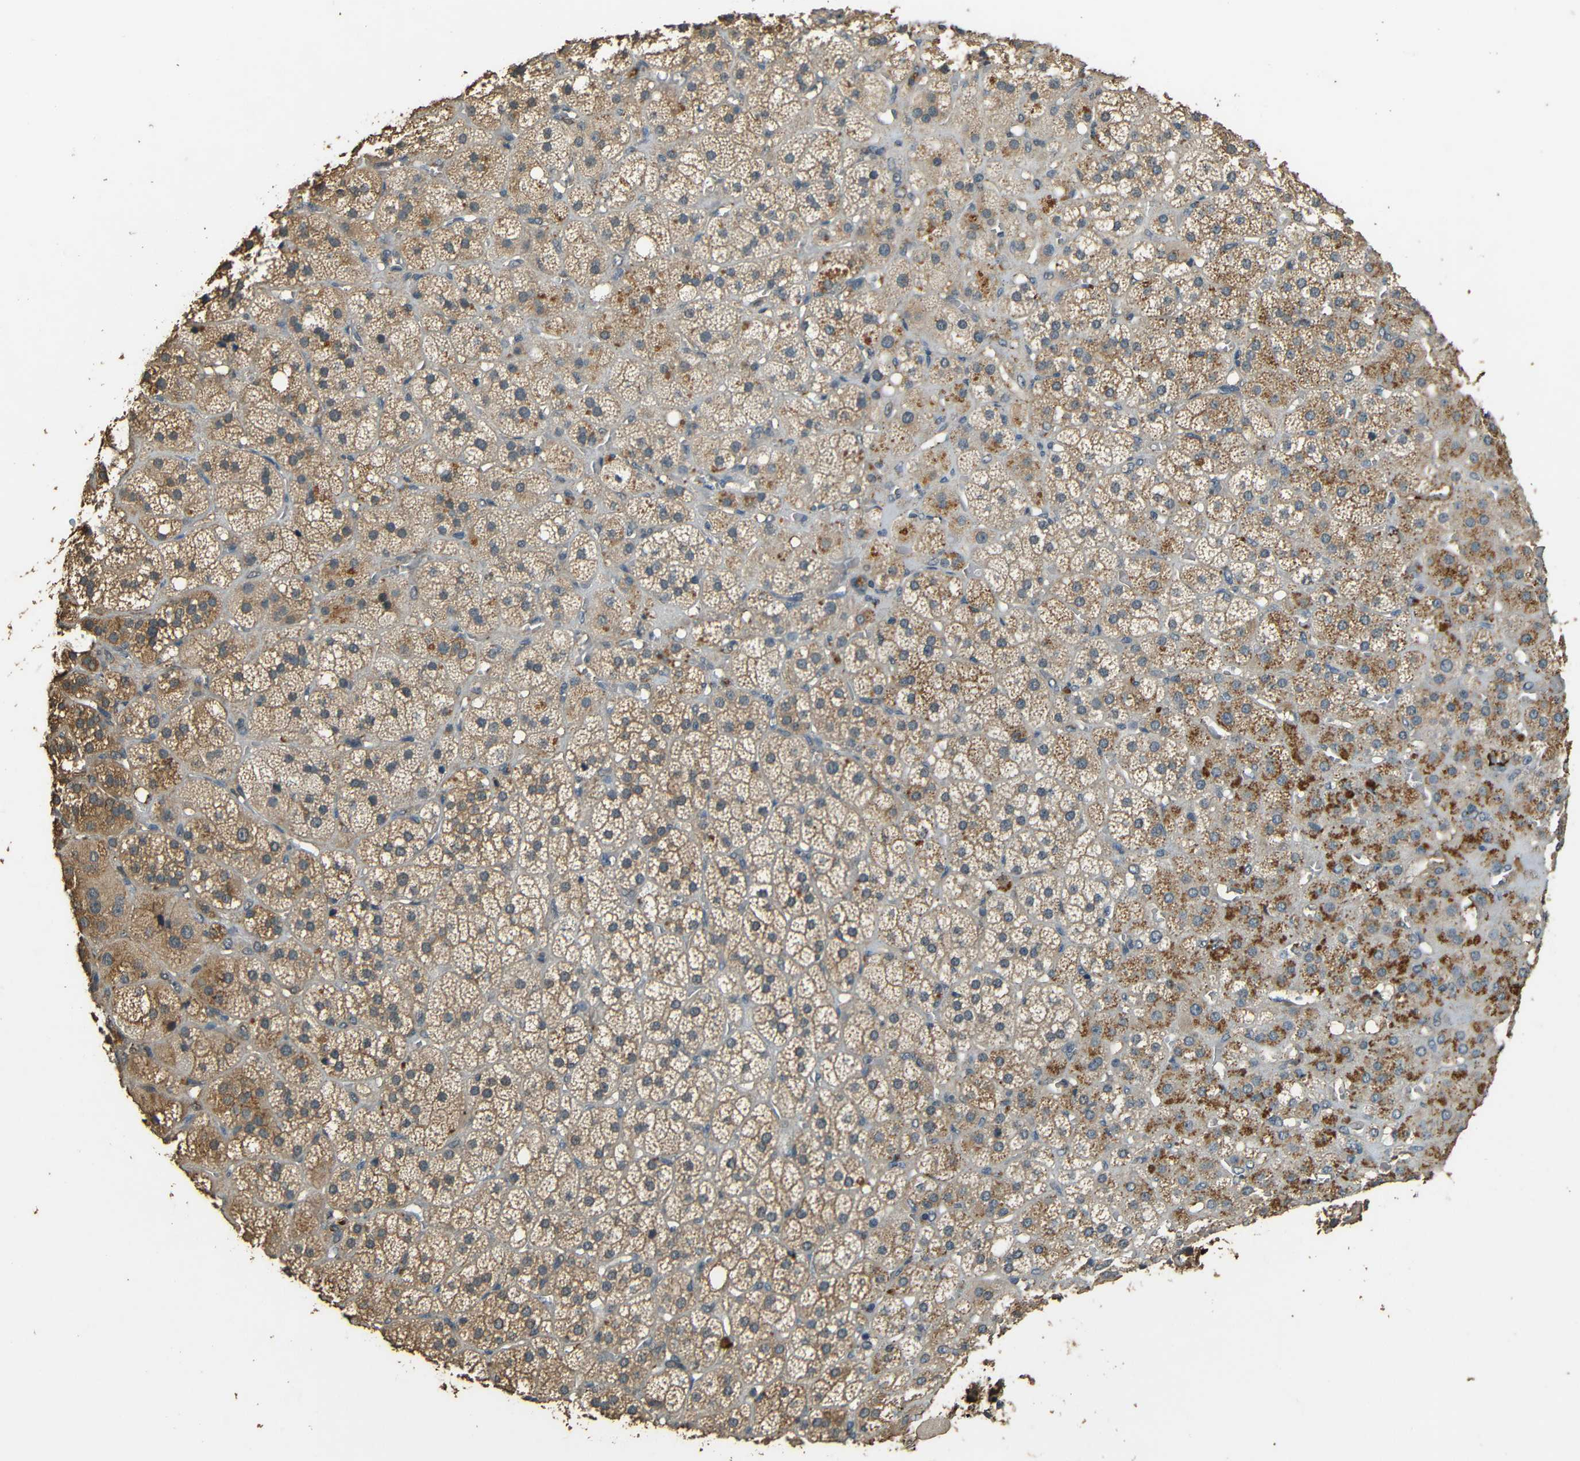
{"staining": {"intensity": "moderate", "quantity": ">75%", "location": "cytoplasmic/membranous"}, "tissue": "adrenal gland", "cell_type": "Glandular cells", "image_type": "normal", "snomed": [{"axis": "morphology", "description": "Normal tissue, NOS"}, {"axis": "topography", "description": "Adrenal gland"}], "caption": "This is a histology image of immunohistochemistry staining of normal adrenal gland, which shows moderate positivity in the cytoplasmic/membranous of glandular cells.", "gene": "PDE5A", "patient": {"sex": "female", "age": 71}}